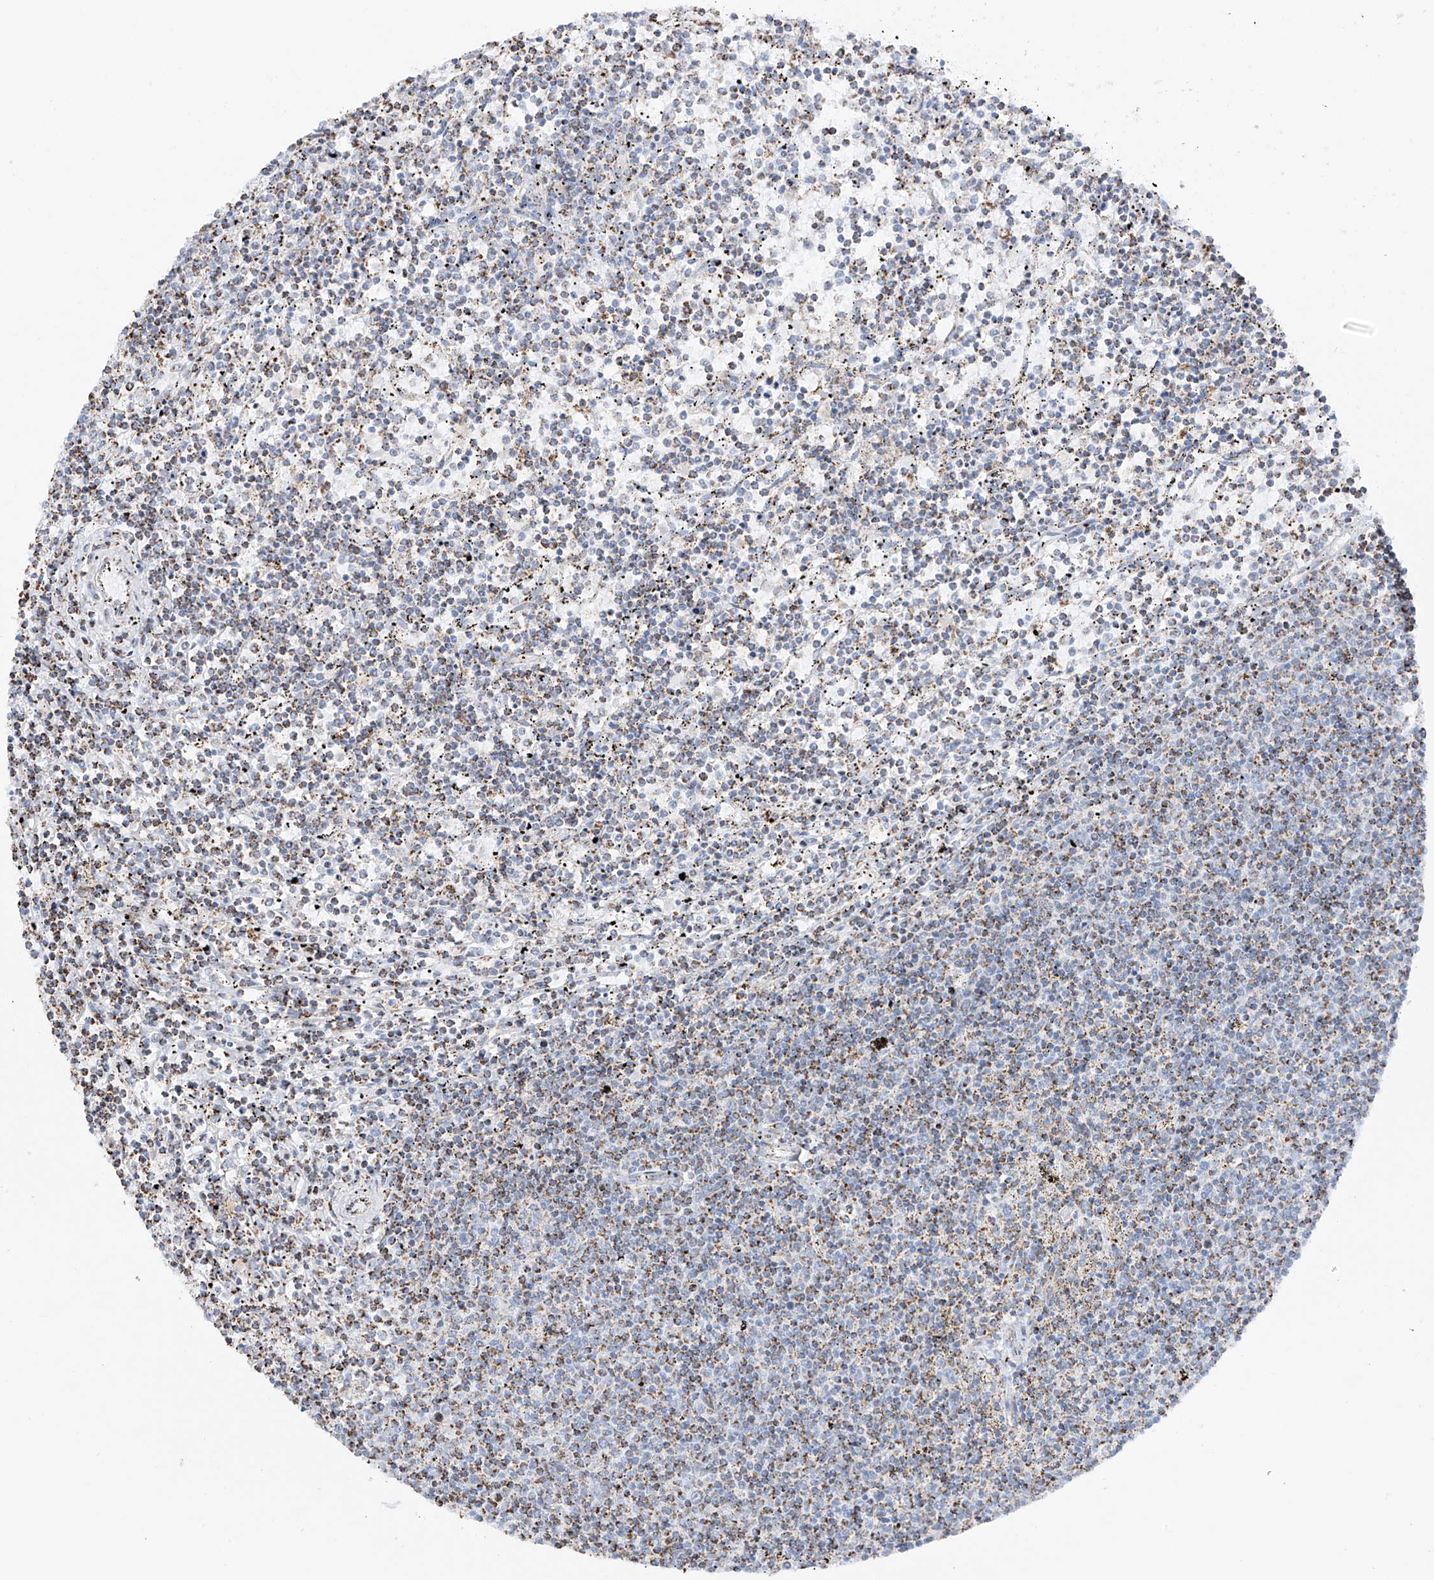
{"staining": {"intensity": "weak", "quantity": "25%-75%", "location": "cytoplasmic/membranous"}, "tissue": "lymphoma", "cell_type": "Tumor cells", "image_type": "cancer", "snomed": [{"axis": "morphology", "description": "Malignant lymphoma, non-Hodgkin's type, Low grade"}, {"axis": "topography", "description": "Spleen"}], "caption": "IHC of low-grade malignant lymphoma, non-Hodgkin's type shows low levels of weak cytoplasmic/membranous expression in about 25%-75% of tumor cells.", "gene": "XKR3", "patient": {"sex": "female", "age": 50}}